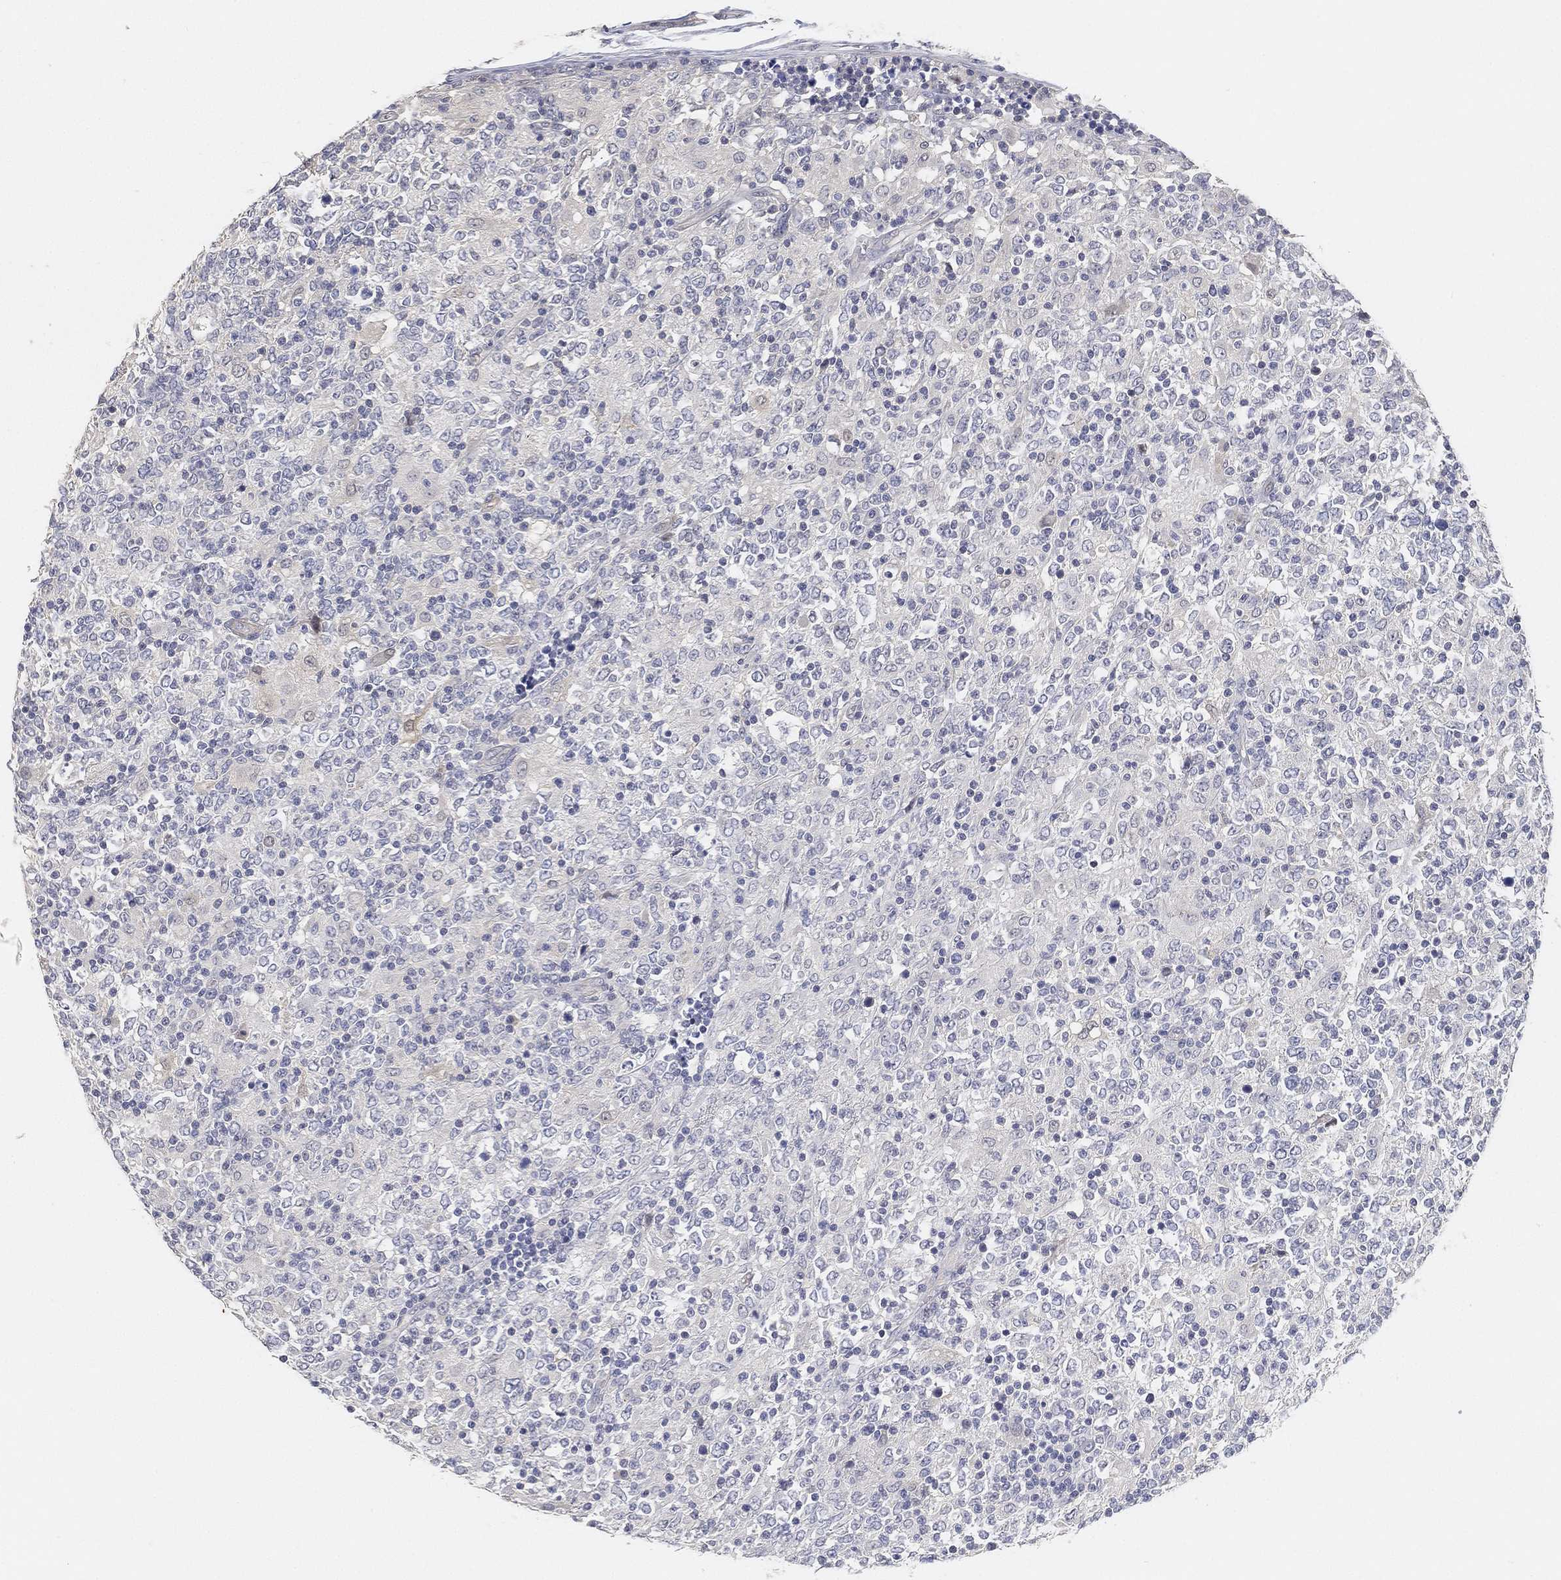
{"staining": {"intensity": "negative", "quantity": "none", "location": "none"}, "tissue": "lymphoma", "cell_type": "Tumor cells", "image_type": "cancer", "snomed": [{"axis": "morphology", "description": "Malignant lymphoma, non-Hodgkin's type, High grade"}, {"axis": "topography", "description": "Lymph node"}], "caption": "There is no significant expression in tumor cells of lymphoma.", "gene": "GPR61", "patient": {"sex": "female", "age": 84}}